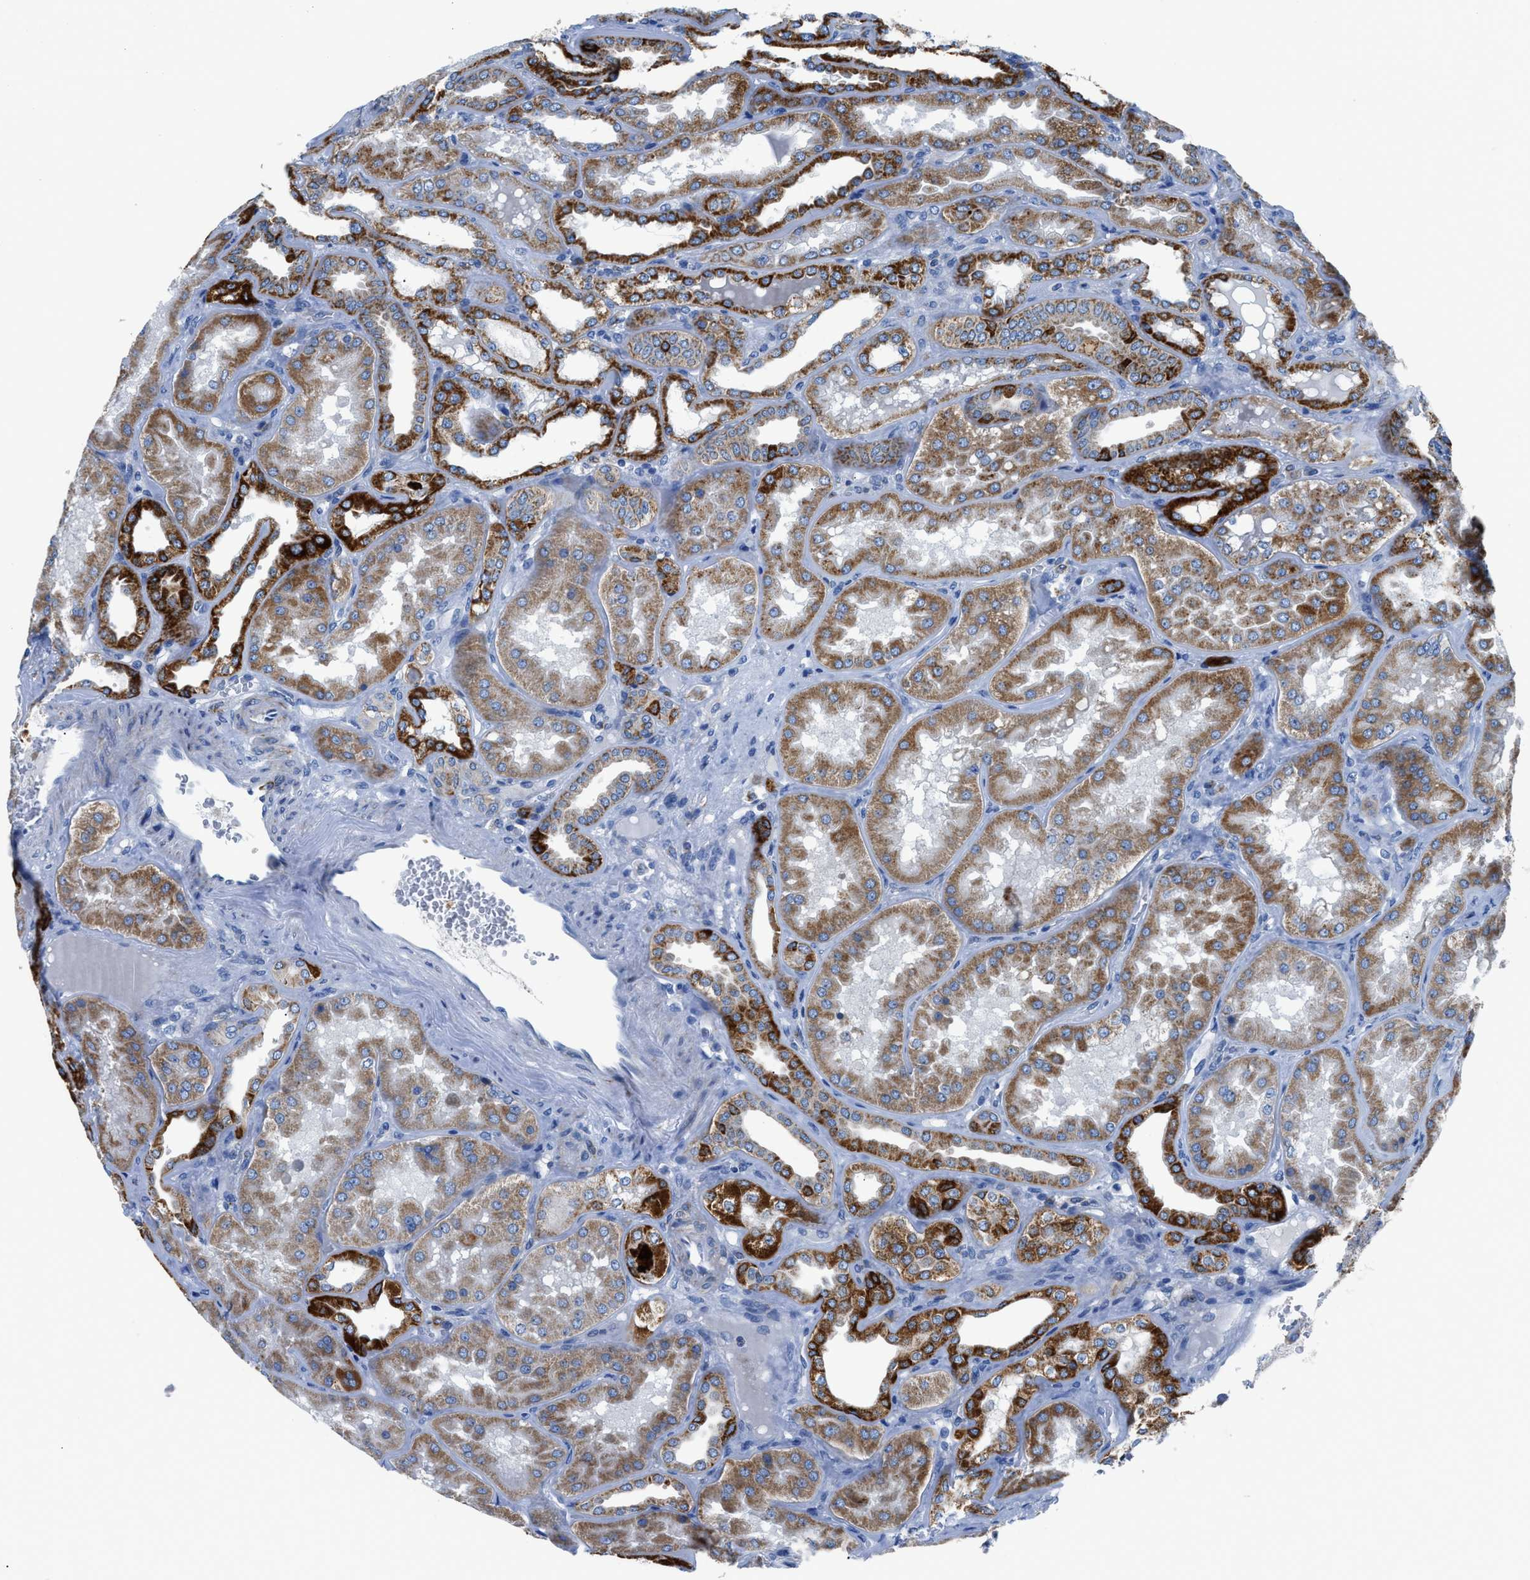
{"staining": {"intensity": "negative", "quantity": "none", "location": "none"}, "tissue": "kidney", "cell_type": "Cells in glomeruli", "image_type": "normal", "snomed": [{"axis": "morphology", "description": "Normal tissue, NOS"}, {"axis": "topography", "description": "Kidney"}], "caption": "Benign kidney was stained to show a protein in brown. There is no significant expression in cells in glomeruli. (DAB immunohistochemistry (IHC), high magnification).", "gene": "ZDHHC3", "patient": {"sex": "female", "age": 56}}